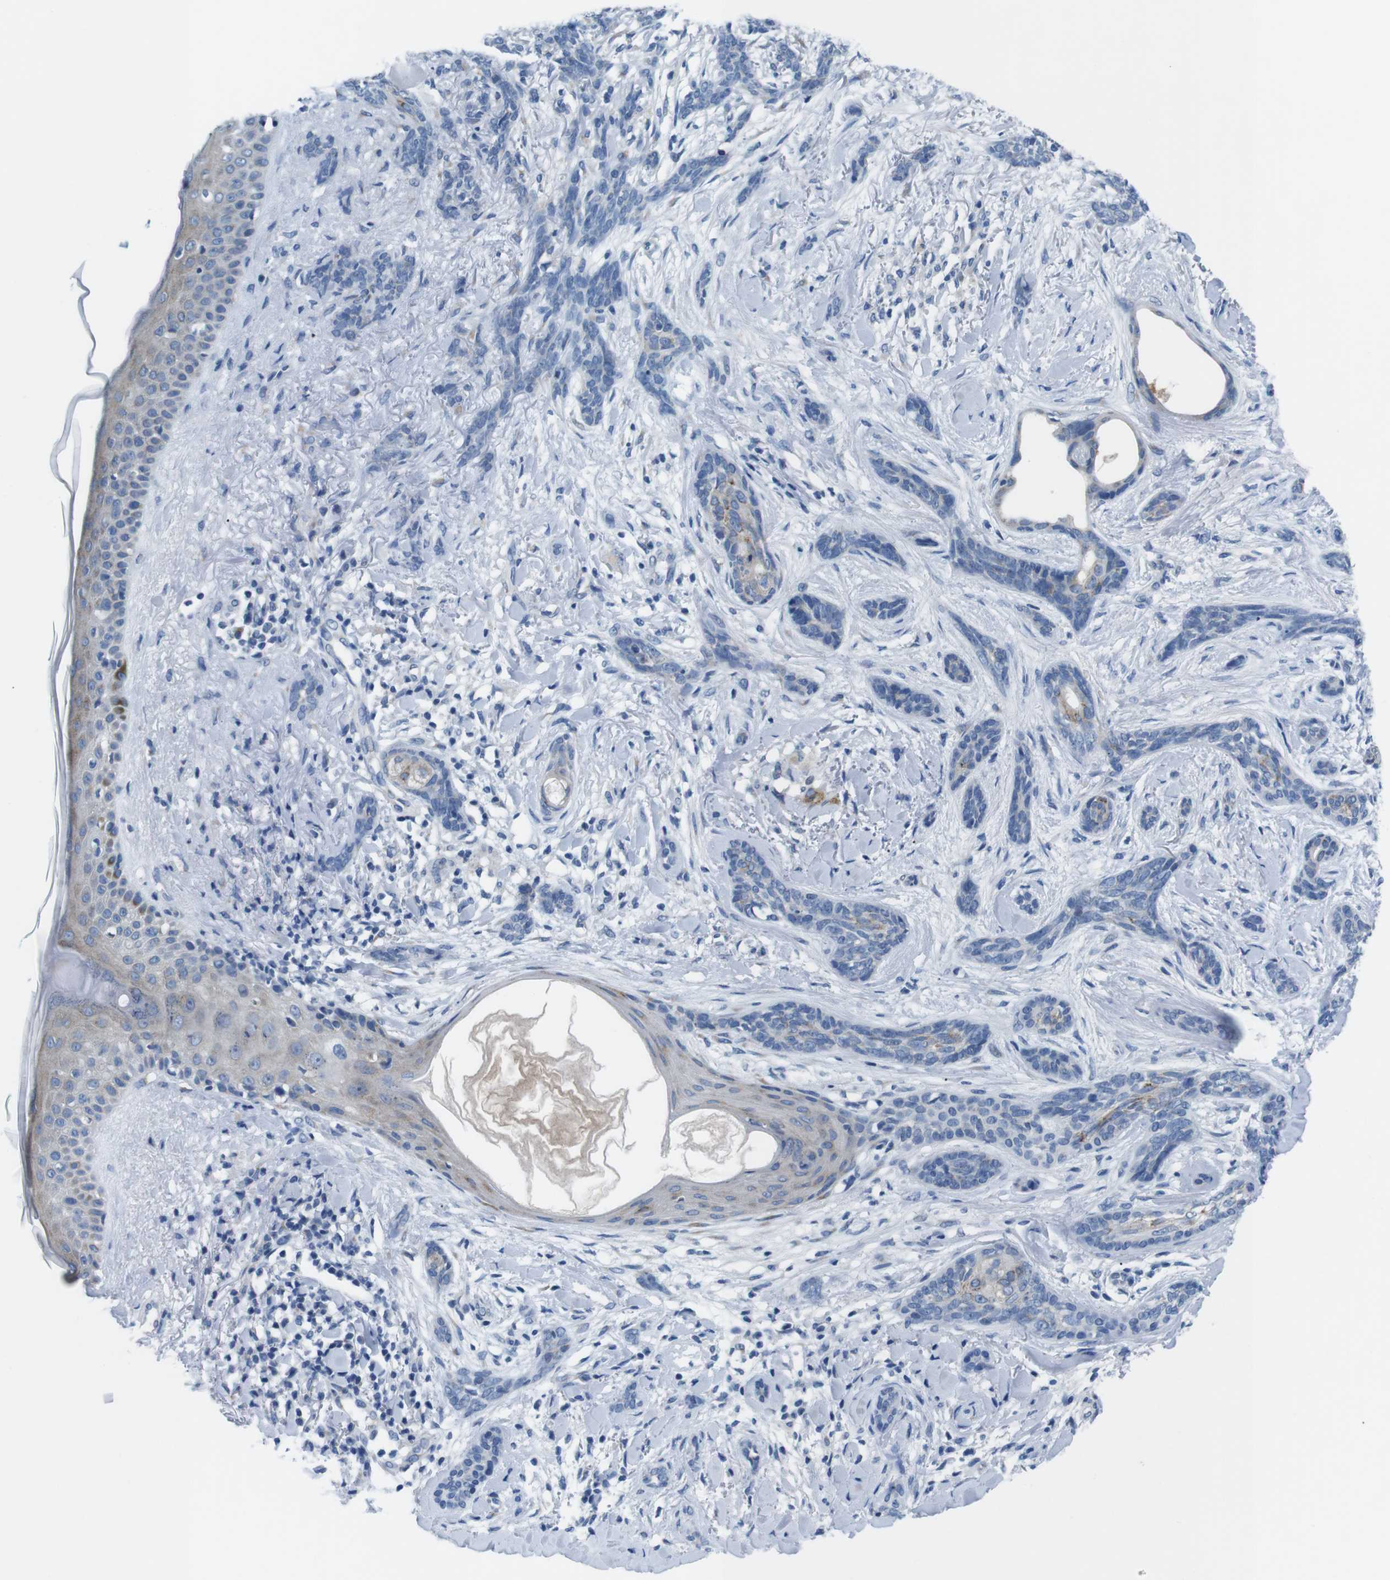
{"staining": {"intensity": "moderate", "quantity": "<25%", "location": "cytoplasmic/membranous"}, "tissue": "skin cancer", "cell_type": "Tumor cells", "image_type": "cancer", "snomed": [{"axis": "morphology", "description": "Basal cell carcinoma"}, {"axis": "morphology", "description": "Adnexal tumor, benign"}, {"axis": "topography", "description": "Skin"}], "caption": "Protein analysis of basal cell carcinoma (skin) tissue reveals moderate cytoplasmic/membranous positivity in approximately <25% of tumor cells.", "gene": "GOLGA2", "patient": {"sex": "female", "age": 42}}